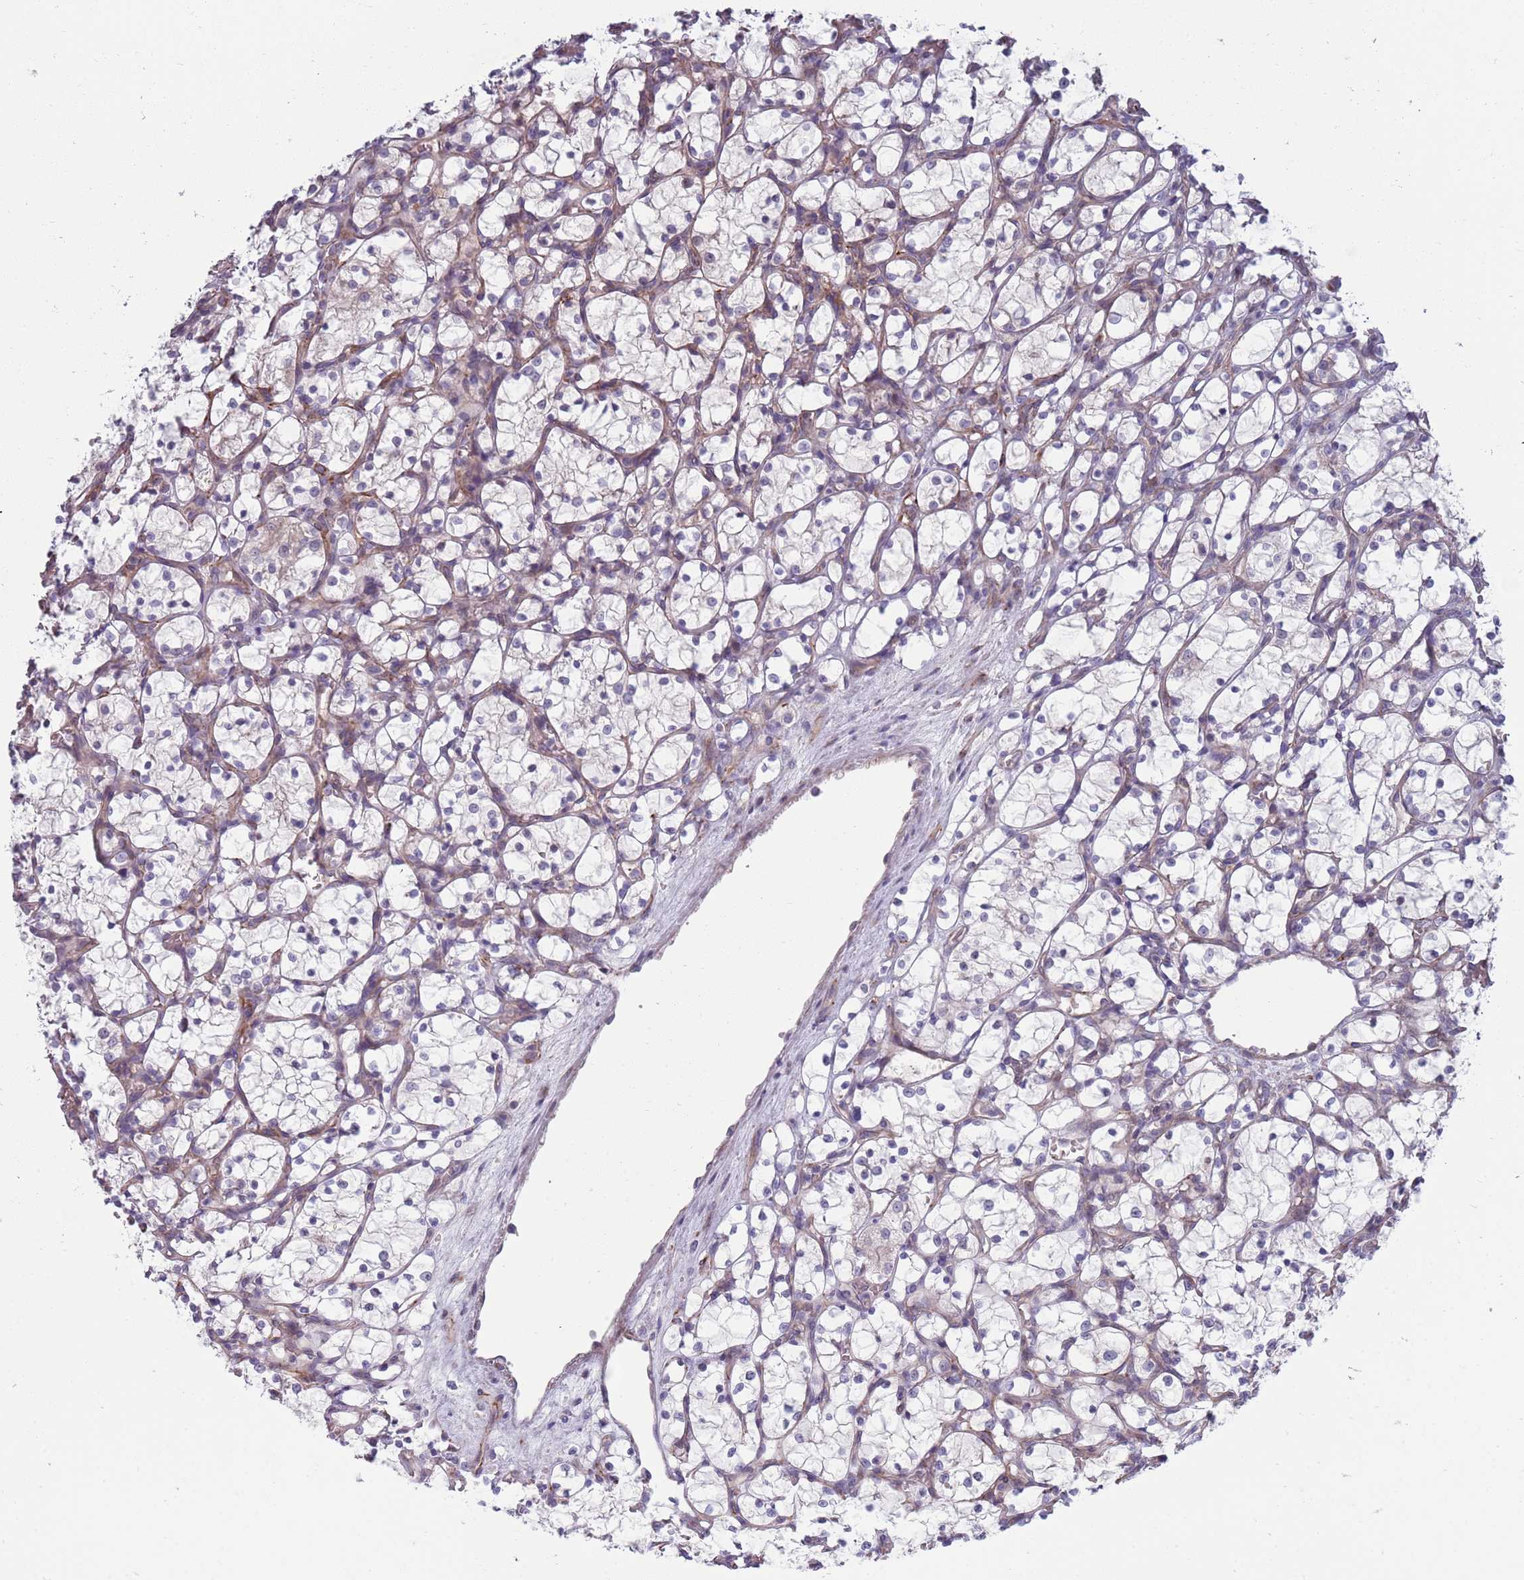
{"staining": {"intensity": "negative", "quantity": "none", "location": "none"}, "tissue": "renal cancer", "cell_type": "Tumor cells", "image_type": "cancer", "snomed": [{"axis": "morphology", "description": "Adenocarcinoma, NOS"}, {"axis": "topography", "description": "Kidney"}], "caption": "Human renal cancer stained for a protein using immunohistochemistry reveals no positivity in tumor cells.", "gene": "TYW1", "patient": {"sex": "female", "age": 69}}